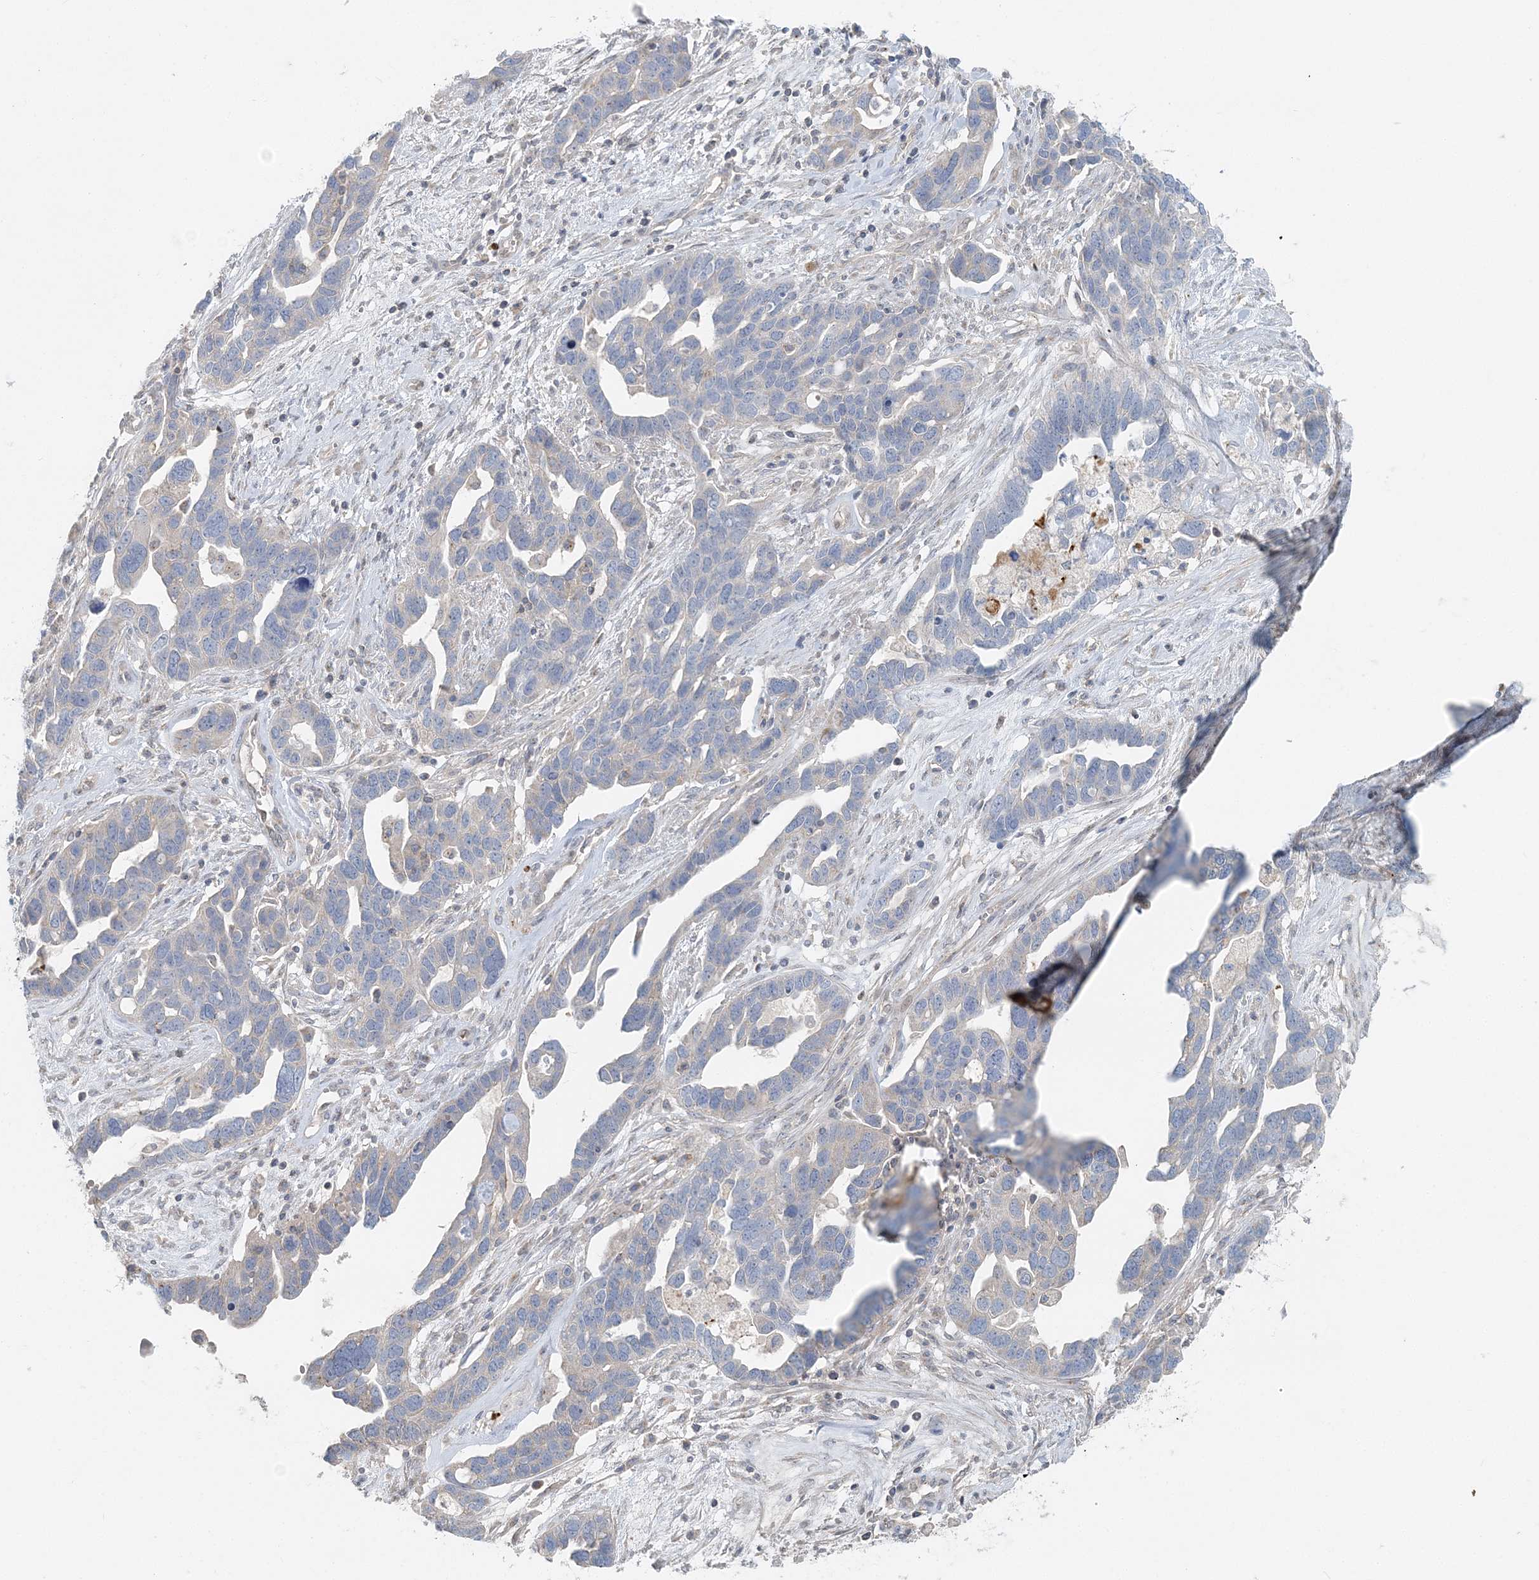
{"staining": {"intensity": "negative", "quantity": "none", "location": "none"}, "tissue": "ovarian cancer", "cell_type": "Tumor cells", "image_type": "cancer", "snomed": [{"axis": "morphology", "description": "Cystadenocarcinoma, serous, NOS"}, {"axis": "topography", "description": "Ovary"}], "caption": "Immunohistochemical staining of human serous cystadenocarcinoma (ovarian) demonstrates no significant expression in tumor cells.", "gene": "NAA11", "patient": {"sex": "female", "age": 54}}